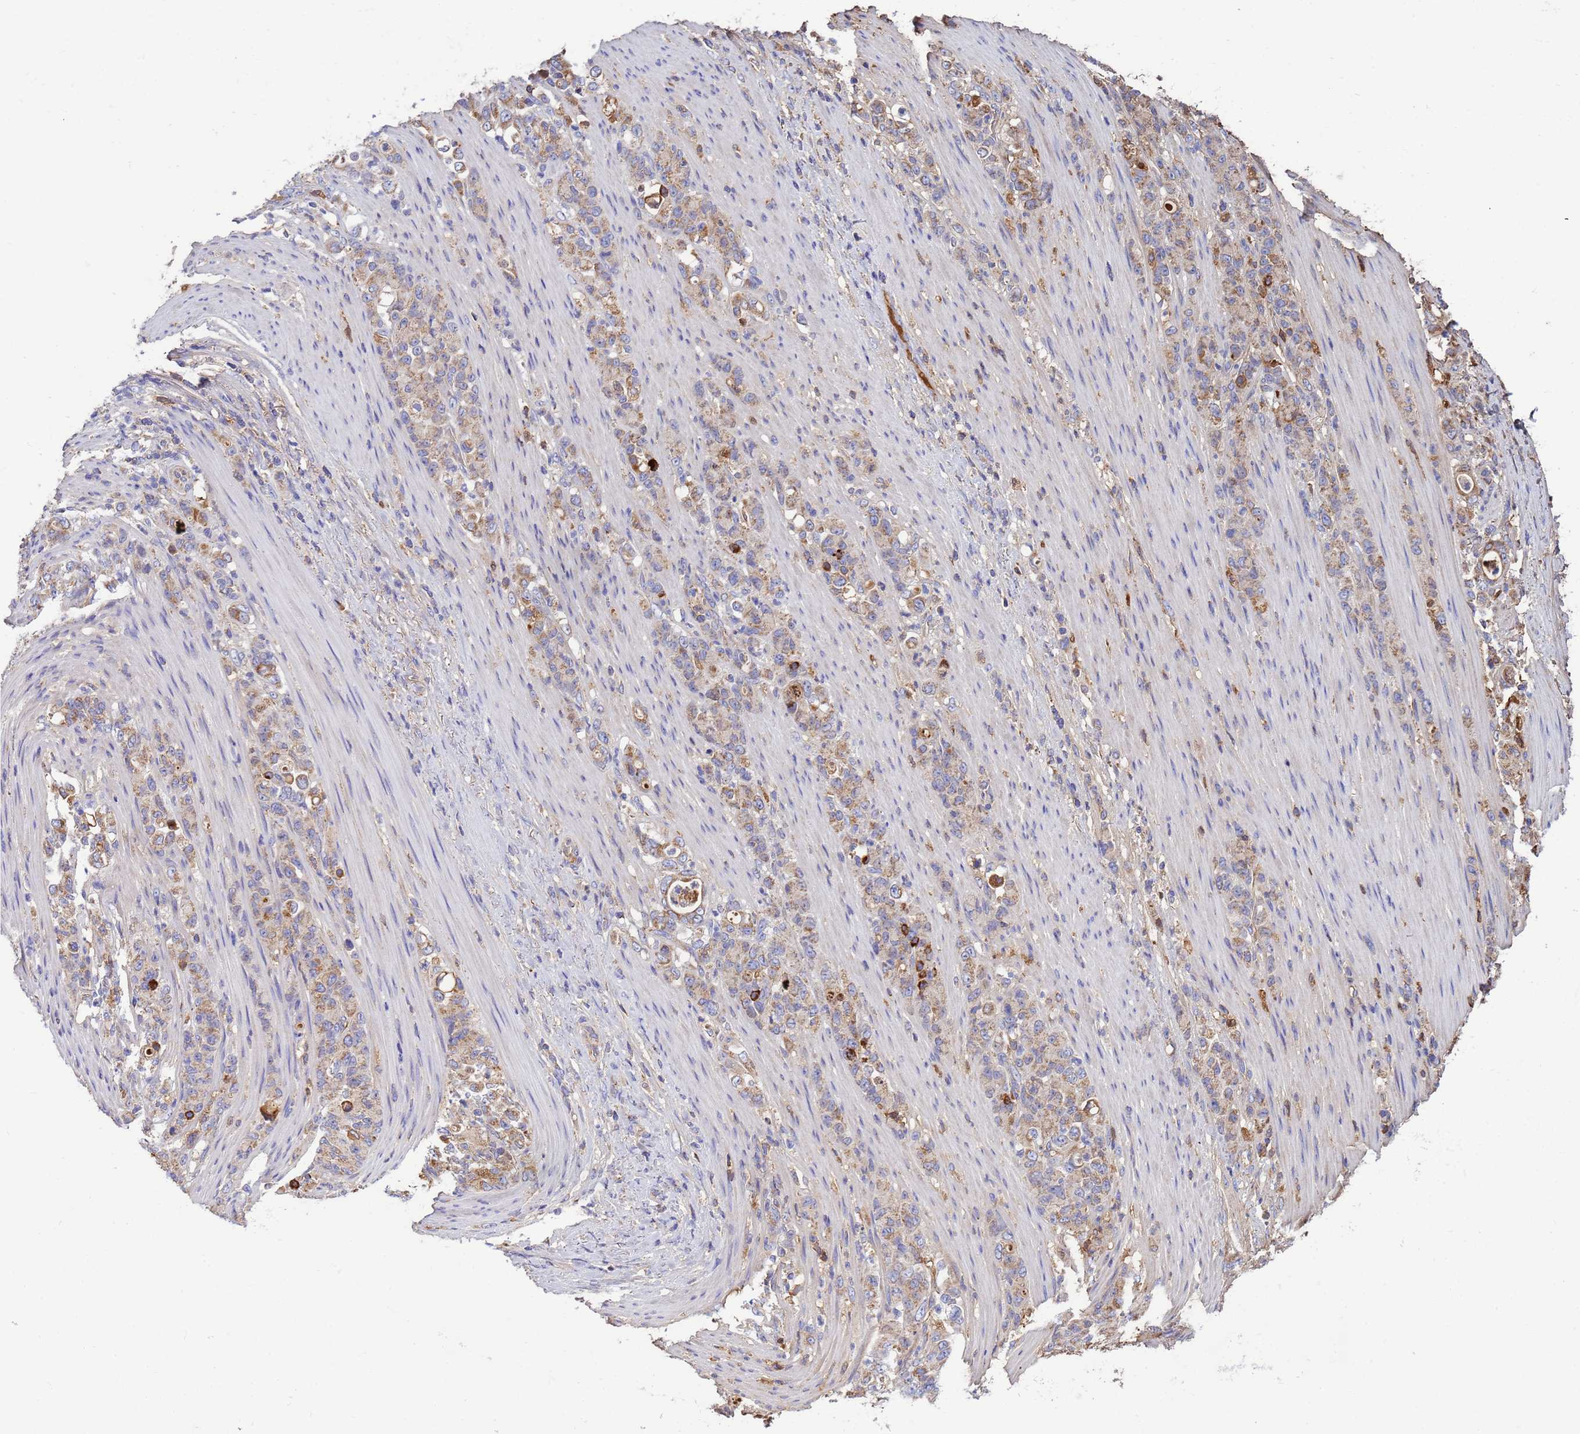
{"staining": {"intensity": "weak", "quantity": ">75%", "location": "cytoplasmic/membranous"}, "tissue": "stomach cancer", "cell_type": "Tumor cells", "image_type": "cancer", "snomed": [{"axis": "morphology", "description": "Normal tissue, NOS"}, {"axis": "morphology", "description": "Adenocarcinoma, NOS"}, {"axis": "topography", "description": "Stomach"}], "caption": "Protein expression by immunohistochemistry (IHC) demonstrates weak cytoplasmic/membranous positivity in about >75% of tumor cells in stomach adenocarcinoma. The protein is shown in brown color, while the nuclei are stained blue.", "gene": "GLUD1", "patient": {"sex": "female", "age": 79}}